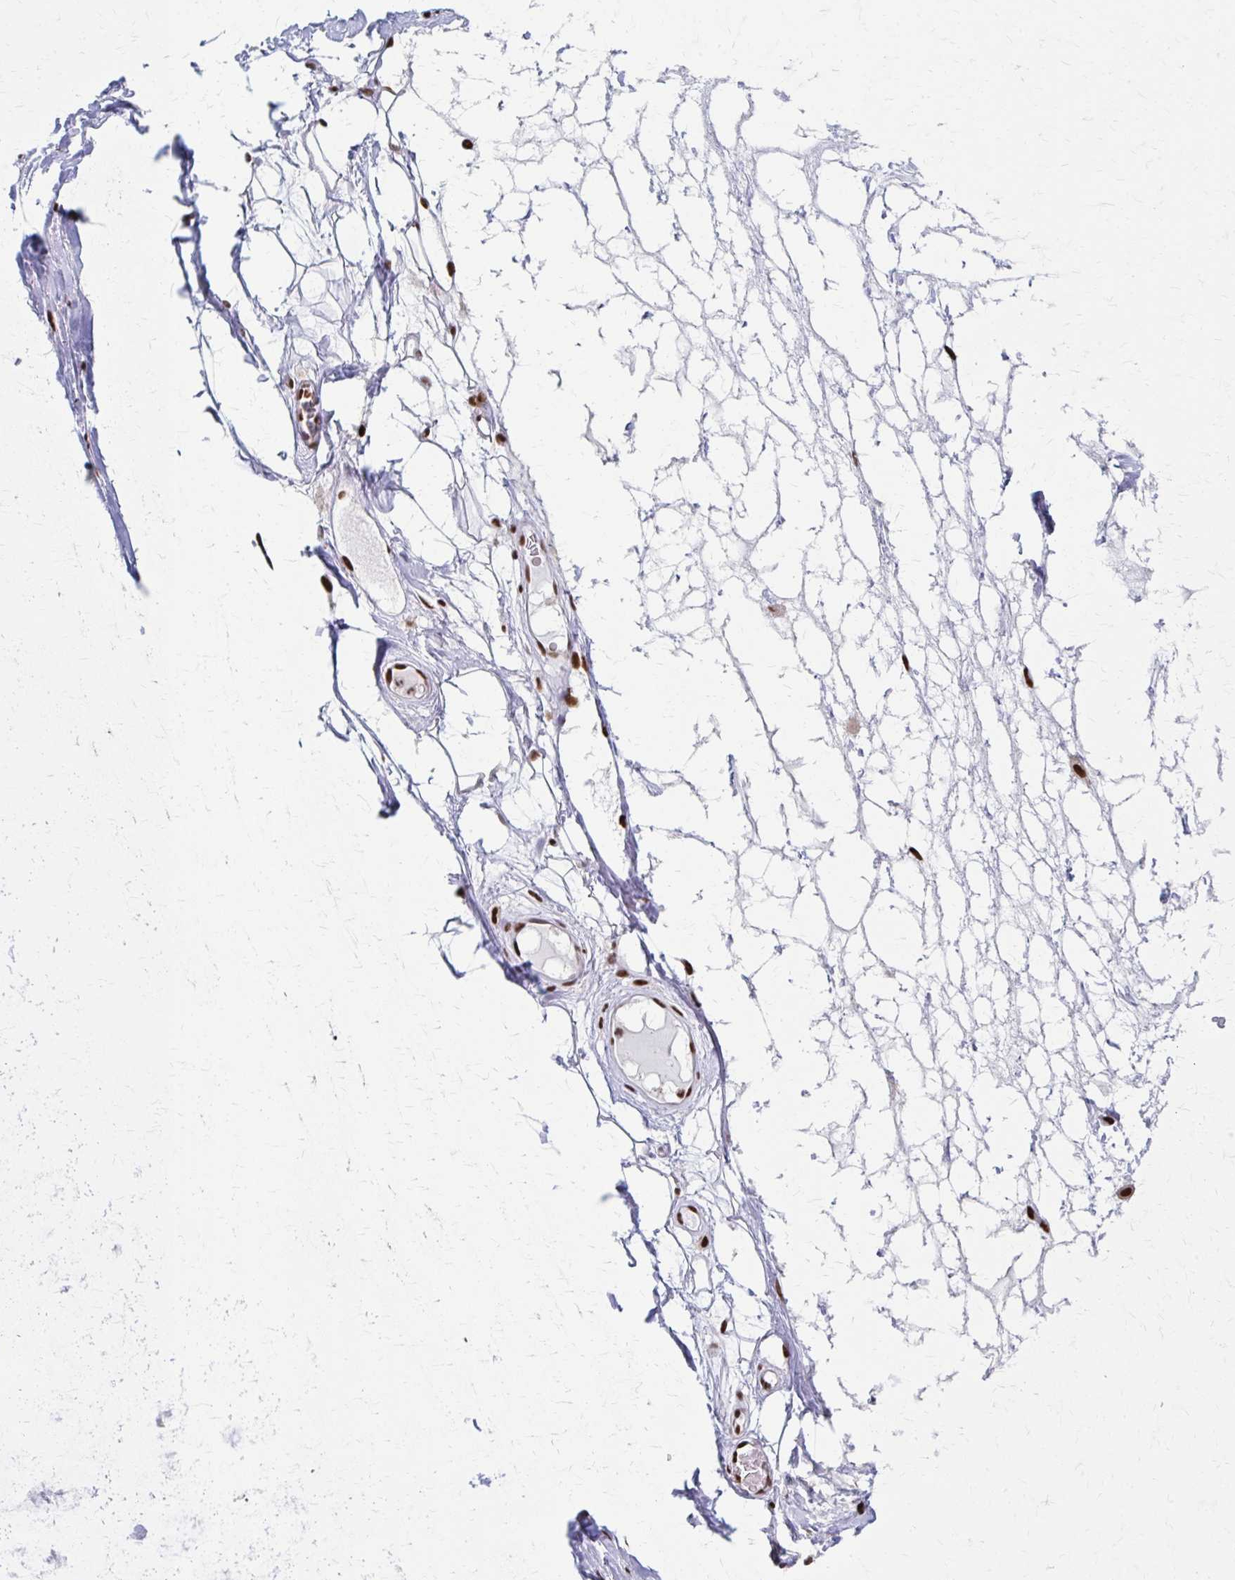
{"staining": {"intensity": "negative", "quantity": "none", "location": "none"}, "tissue": "adipose tissue", "cell_type": "Adipocytes", "image_type": "normal", "snomed": [{"axis": "morphology", "description": "Normal tissue, NOS"}, {"axis": "topography", "description": "Lymph node"}, {"axis": "topography", "description": "Cartilage tissue"}, {"axis": "topography", "description": "Nasopharynx"}], "caption": "Immunohistochemistry (IHC) micrograph of benign adipose tissue stained for a protein (brown), which shows no staining in adipocytes.", "gene": "CNKSR3", "patient": {"sex": "male", "age": 63}}